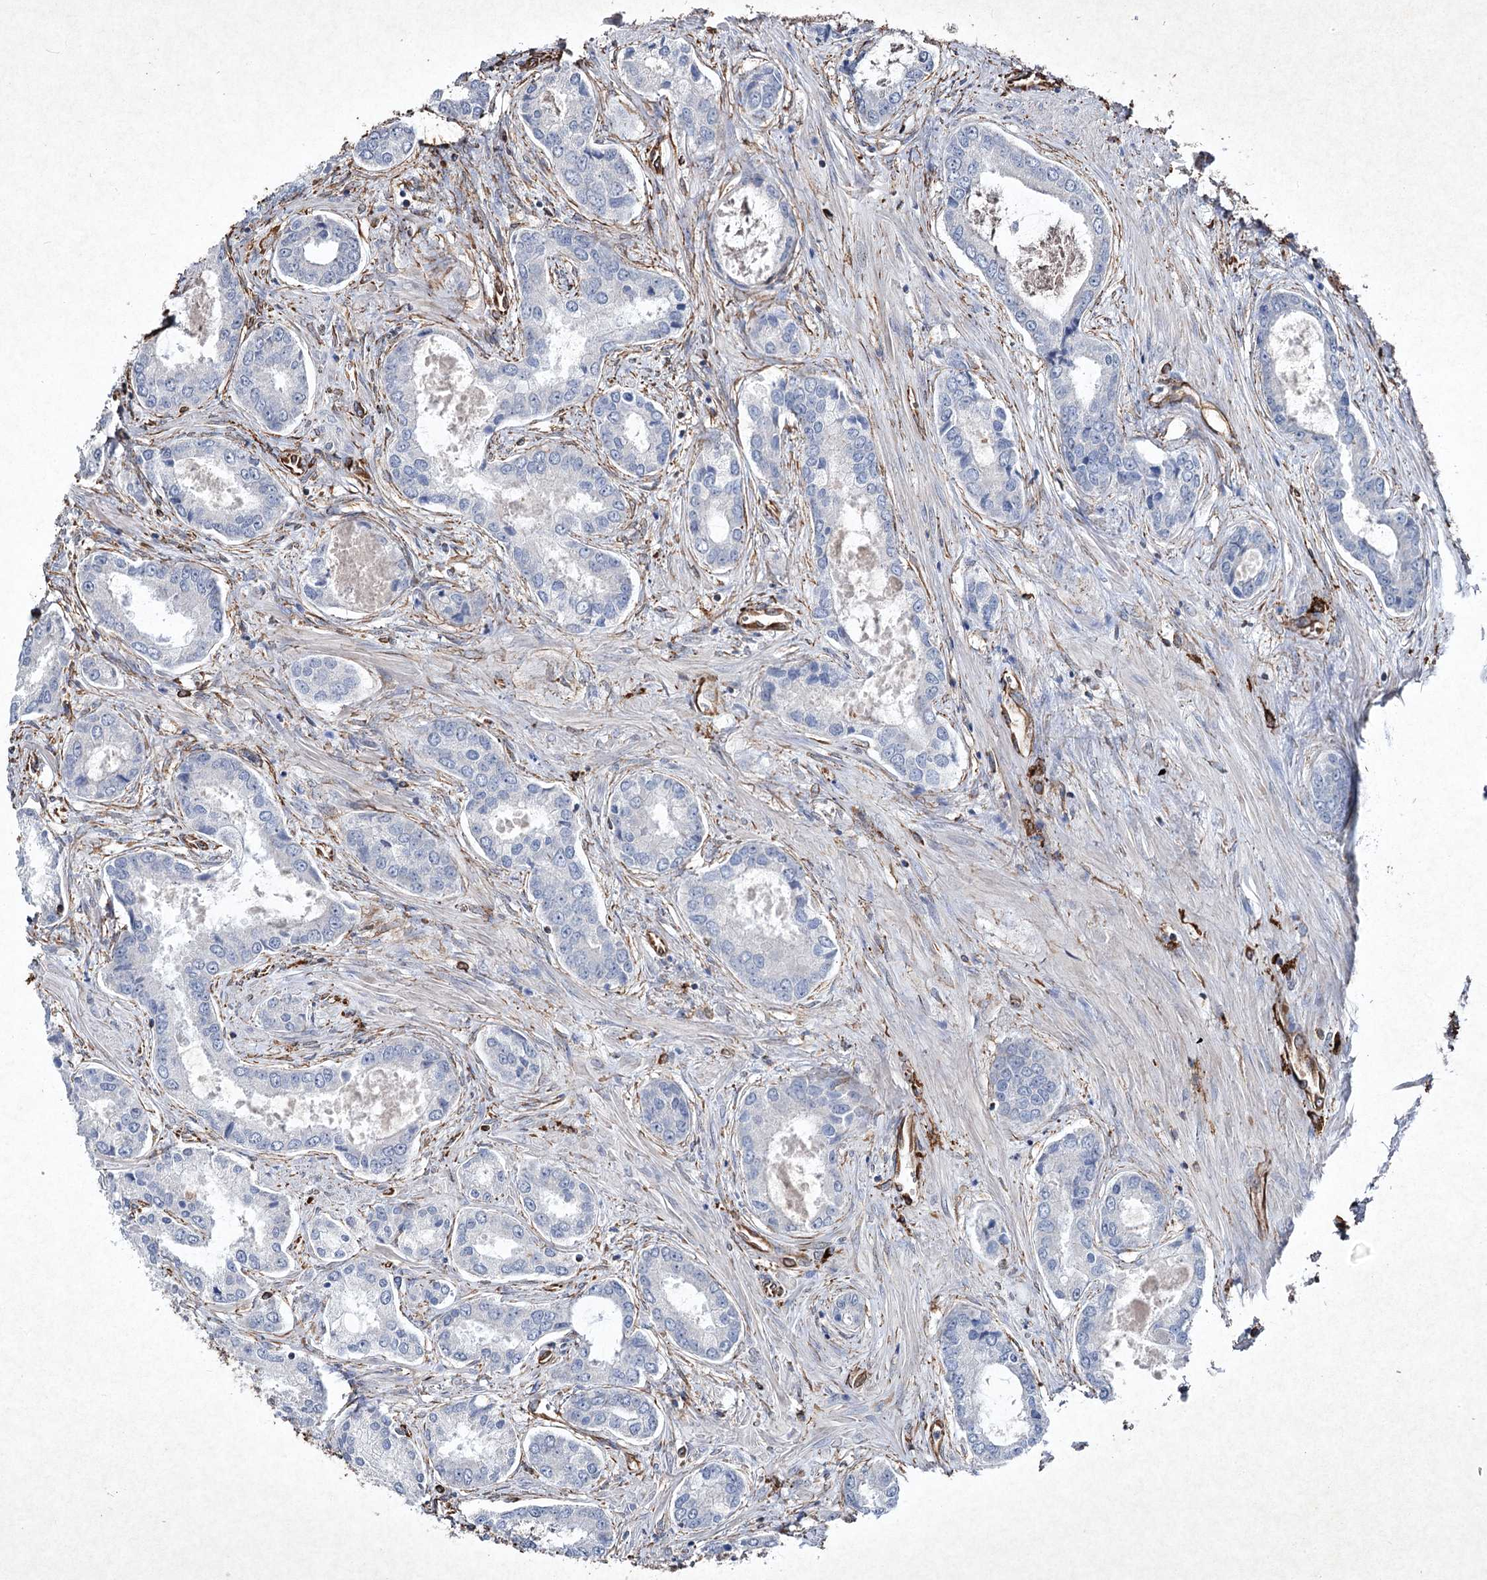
{"staining": {"intensity": "negative", "quantity": "none", "location": "none"}, "tissue": "prostate cancer", "cell_type": "Tumor cells", "image_type": "cancer", "snomed": [{"axis": "morphology", "description": "Adenocarcinoma, Low grade"}, {"axis": "topography", "description": "Prostate"}], "caption": "Prostate cancer was stained to show a protein in brown. There is no significant positivity in tumor cells. Brightfield microscopy of immunohistochemistry stained with DAB (3,3'-diaminobenzidine) (brown) and hematoxylin (blue), captured at high magnification.", "gene": "CLEC4M", "patient": {"sex": "male", "age": 68}}